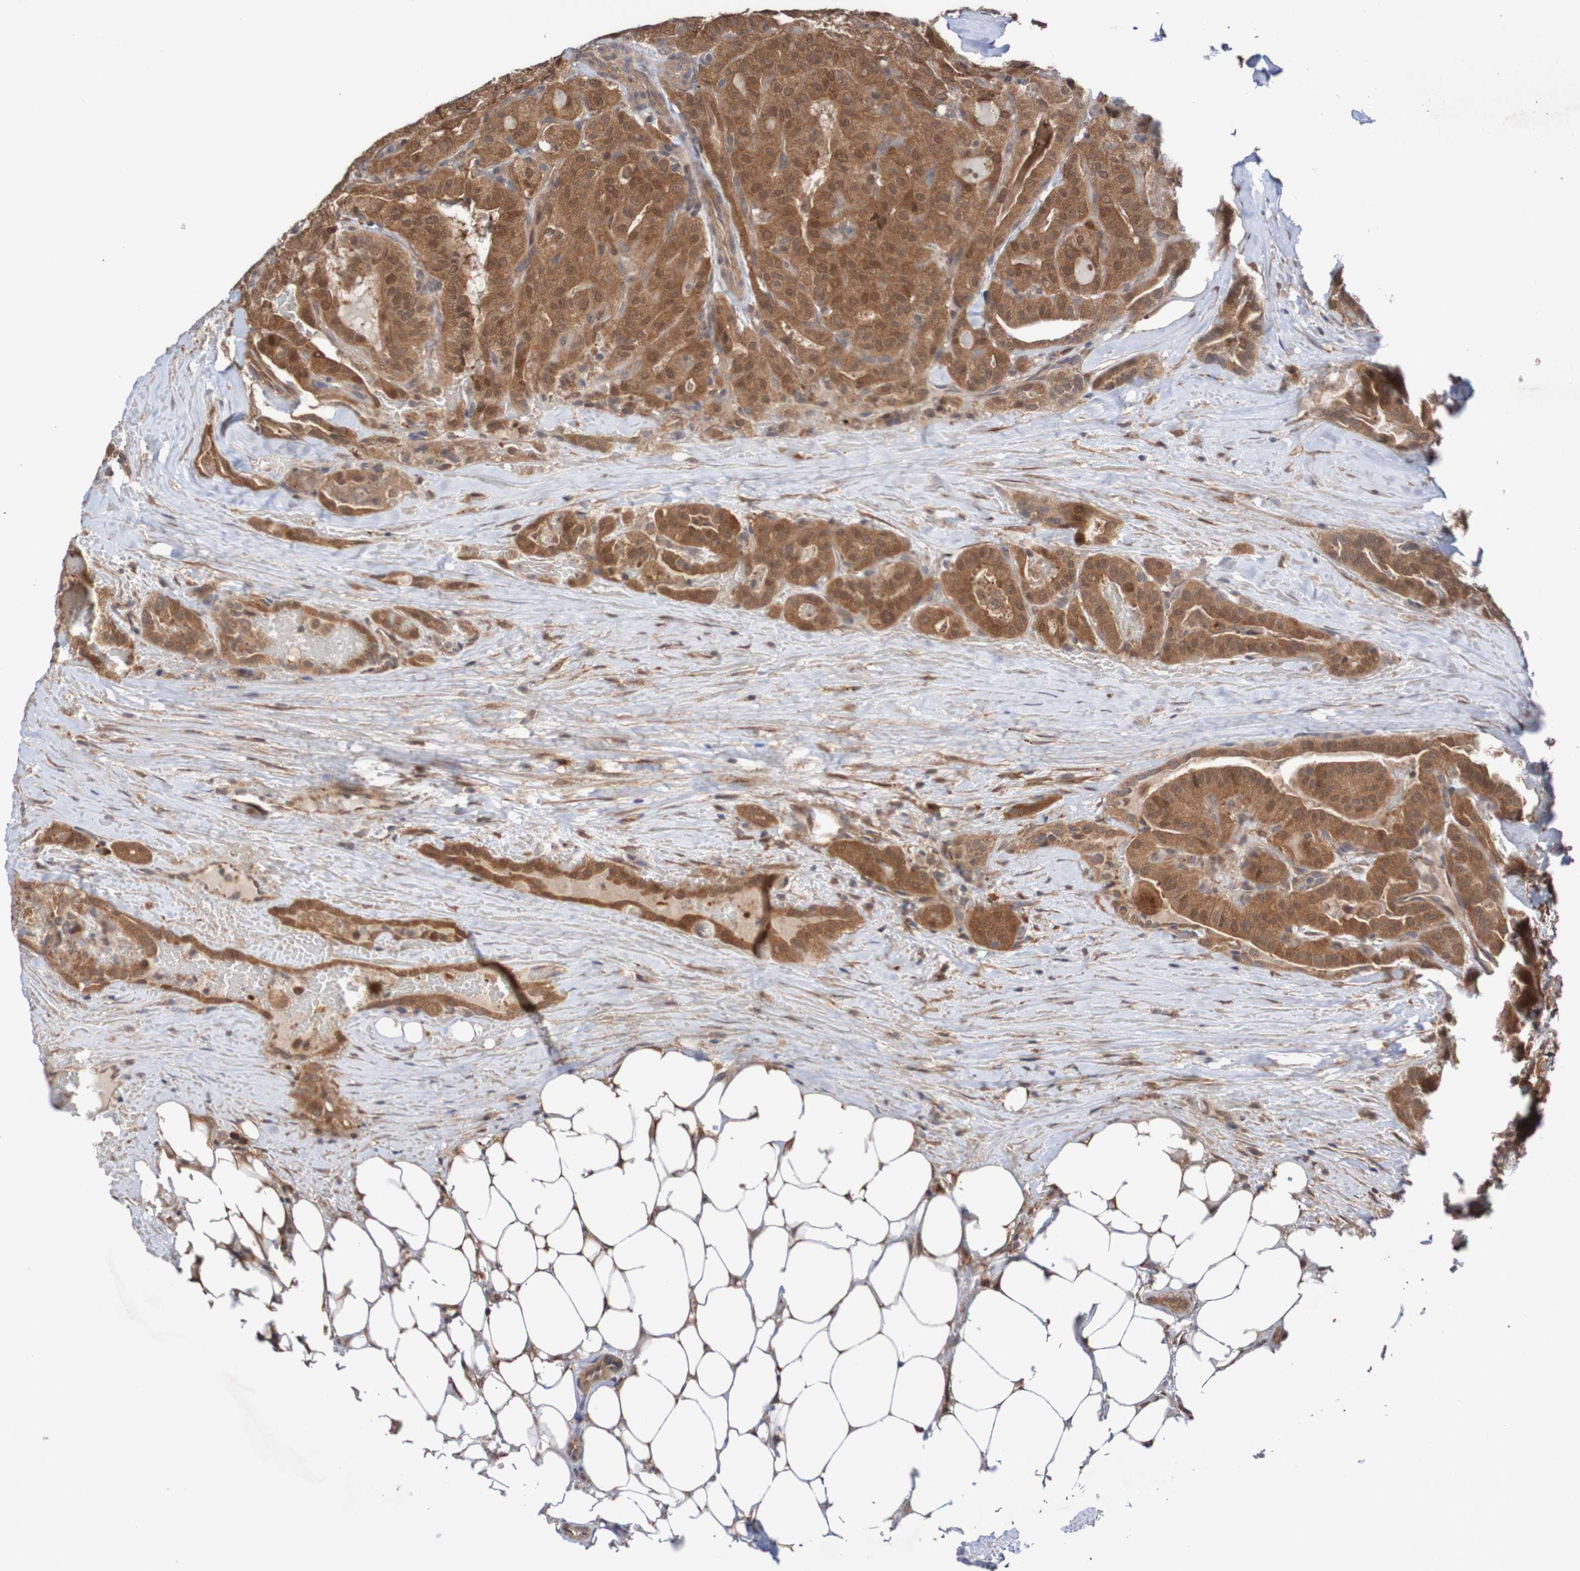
{"staining": {"intensity": "moderate", "quantity": ">75%", "location": "cytoplasmic/membranous"}, "tissue": "head and neck cancer", "cell_type": "Tumor cells", "image_type": "cancer", "snomed": [{"axis": "morphology", "description": "Squamous cell carcinoma, NOS"}, {"axis": "topography", "description": "Oral tissue"}, {"axis": "topography", "description": "Head-Neck"}], "caption": "Immunohistochemical staining of squamous cell carcinoma (head and neck) exhibits moderate cytoplasmic/membranous protein expression in approximately >75% of tumor cells.", "gene": "PHPT1", "patient": {"sex": "female", "age": 50}}